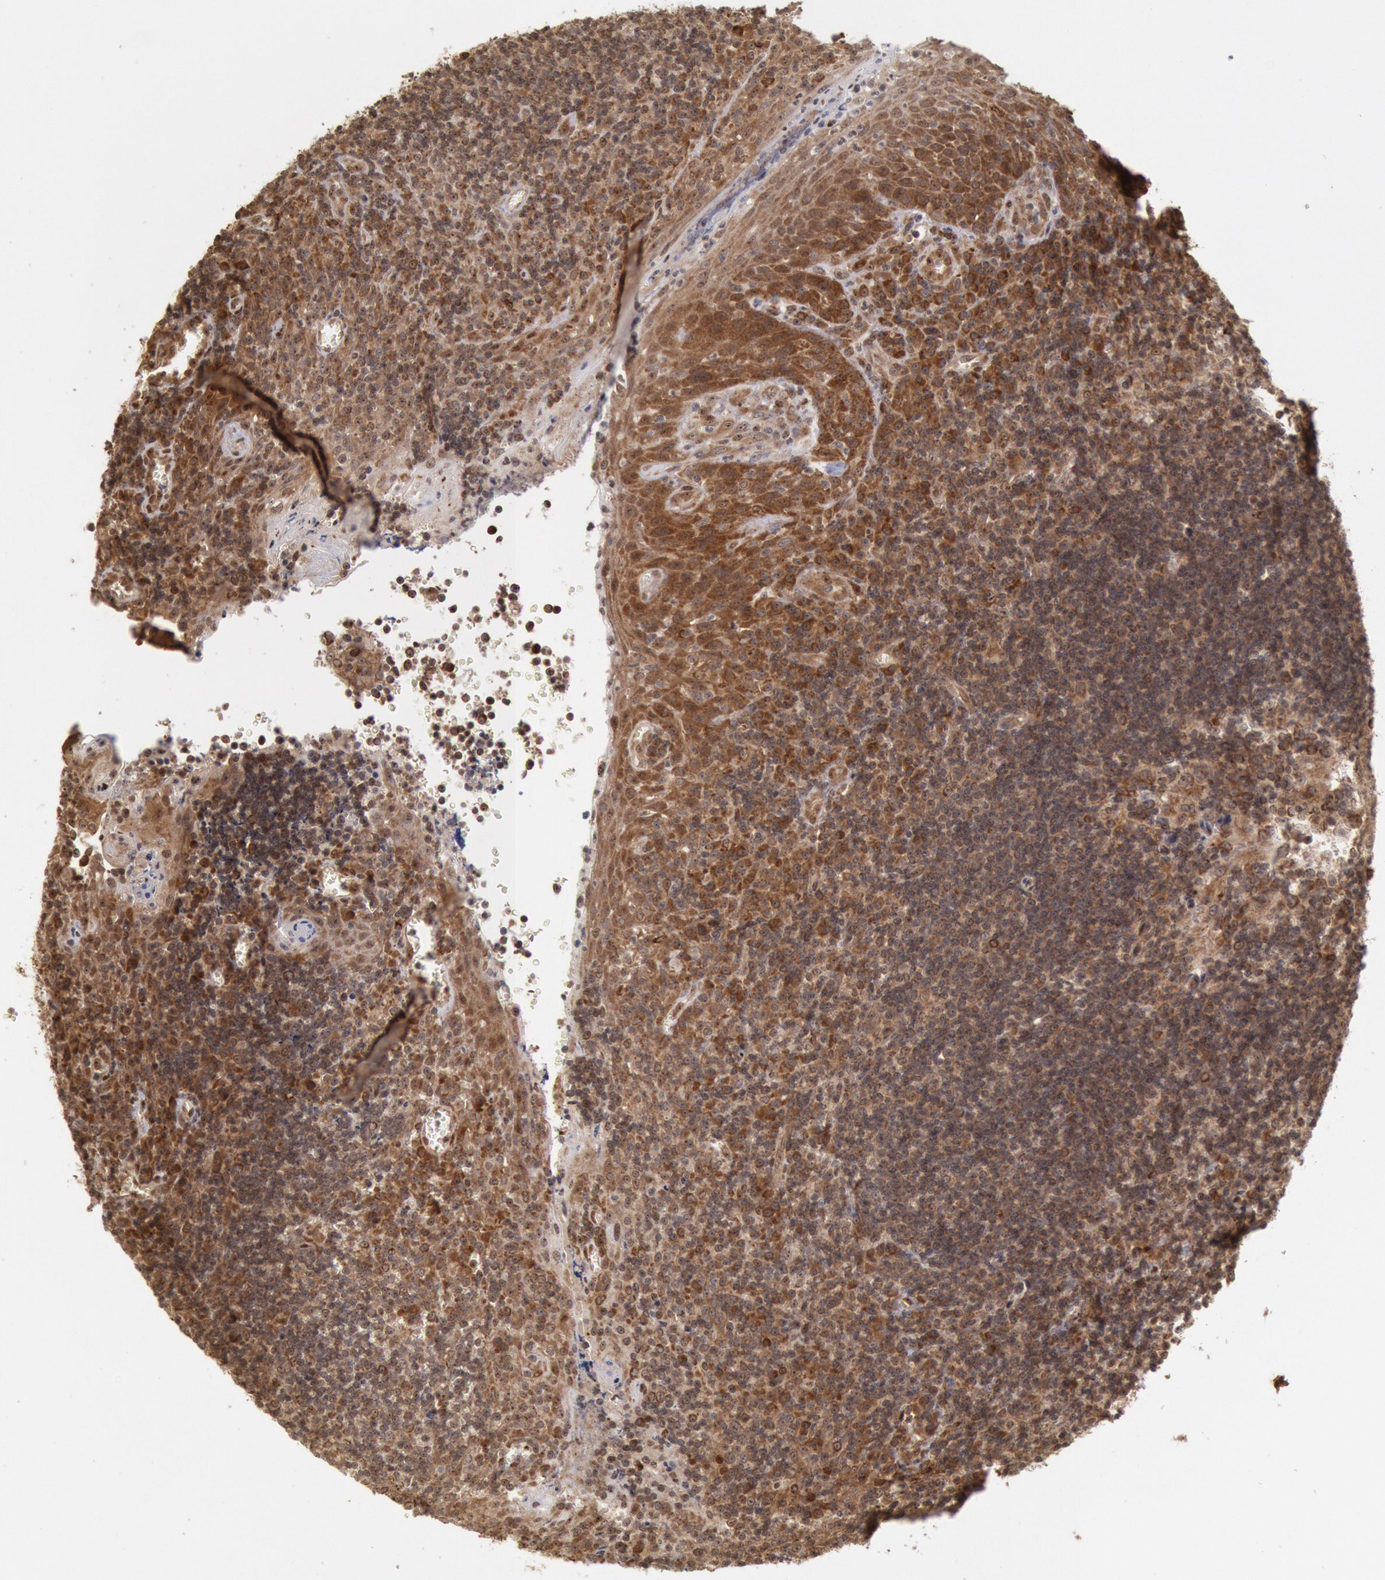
{"staining": {"intensity": "strong", "quantity": ">75%", "location": "cytoplasmic/membranous"}, "tissue": "tonsil", "cell_type": "Germinal center cells", "image_type": "normal", "snomed": [{"axis": "morphology", "description": "Normal tissue, NOS"}, {"axis": "topography", "description": "Tonsil"}], "caption": "Unremarkable tonsil shows strong cytoplasmic/membranous staining in approximately >75% of germinal center cells, visualized by immunohistochemistry. The staining was performed using DAB (3,3'-diaminobenzidine), with brown indicating positive protein expression. Nuclei are stained blue with hematoxylin.", "gene": "STX17", "patient": {"sex": "male", "age": 20}}